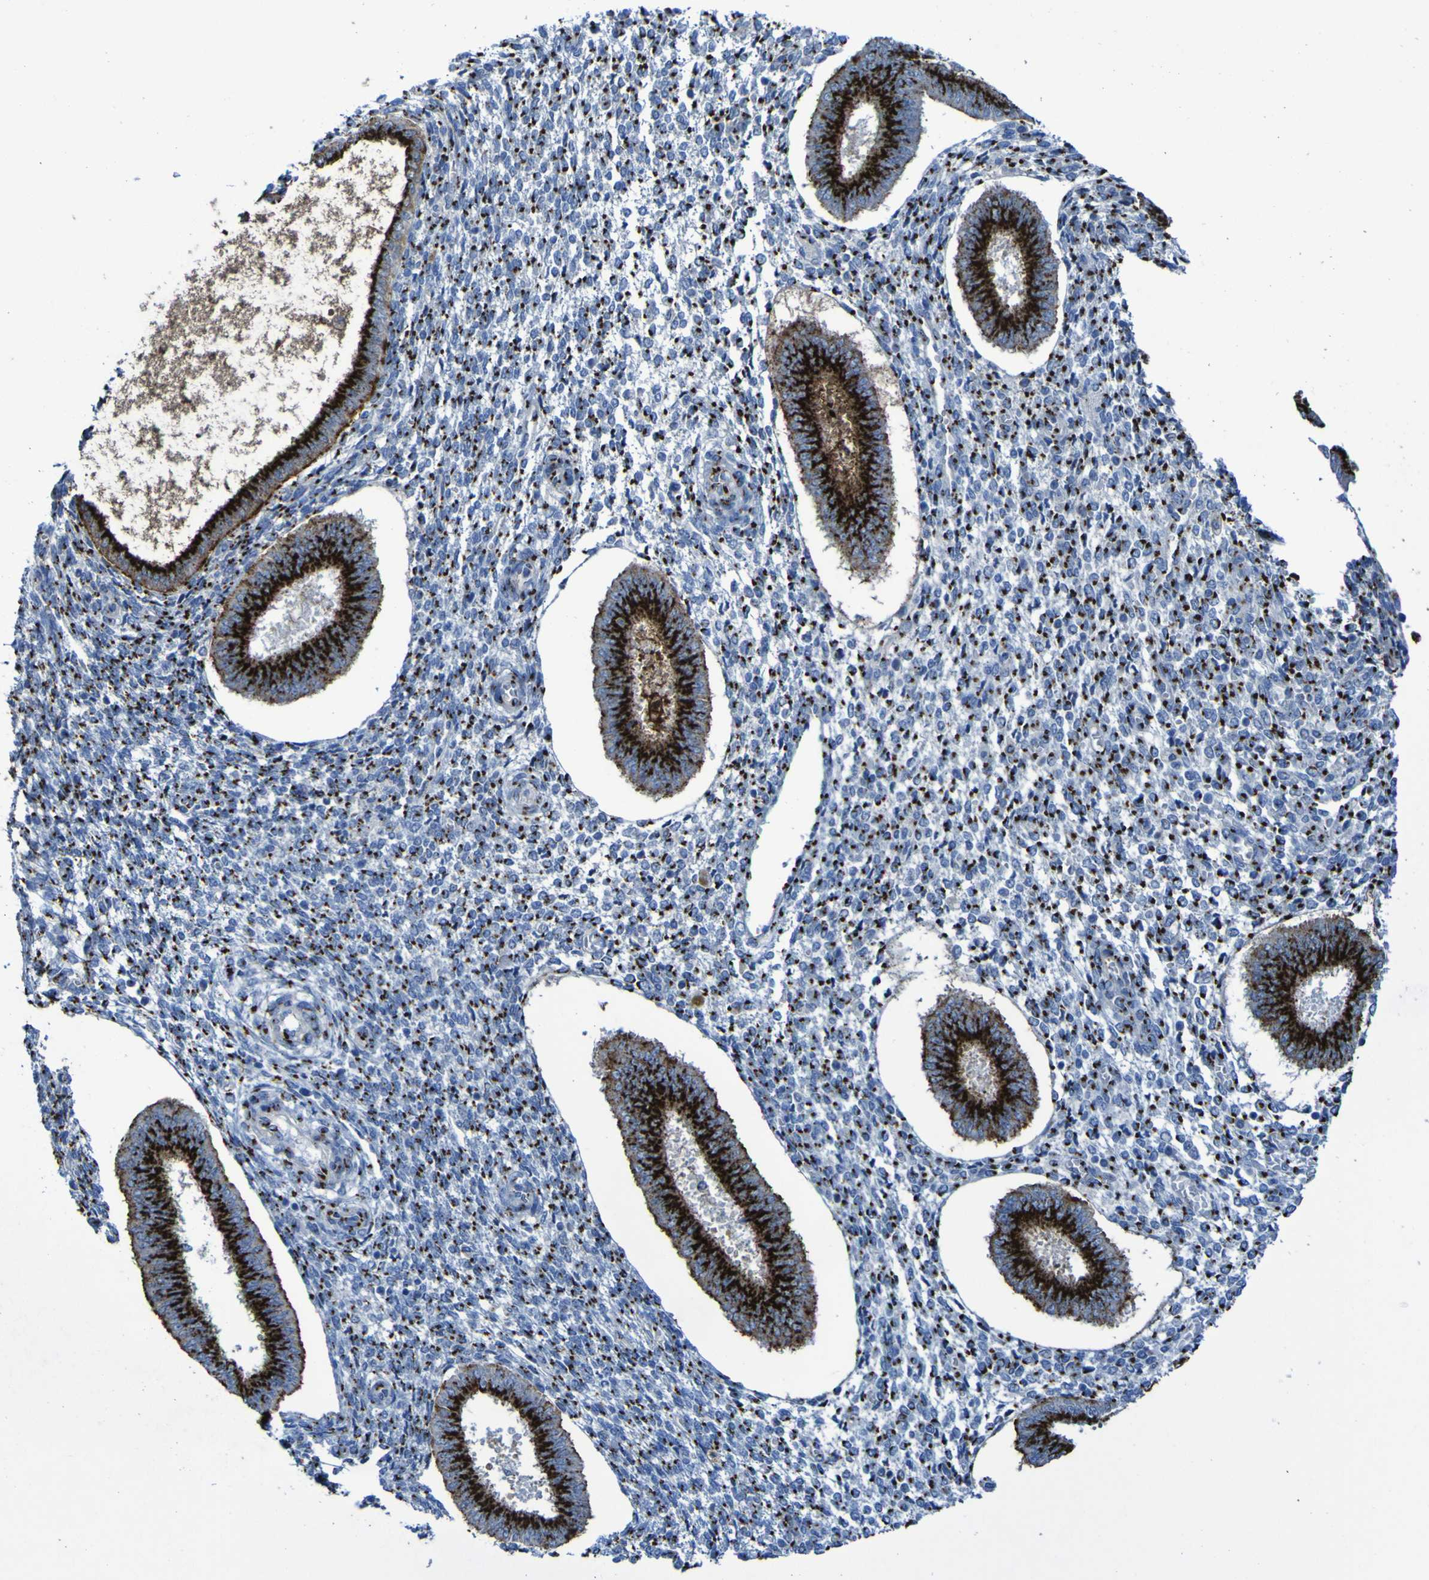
{"staining": {"intensity": "strong", "quantity": "25%-75%", "location": "cytoplasmic/membranous"}, "tissue": "endometrium", "cell_type": "Cells in endometrial stroma", "image_type": "normal", "snomed": [{"axis": "morphology", "description": "Normal tissue, NOS"}, {"axis": "topography", "description": "Endometrium"}], "caption": "Cells in endometrial stroma exhibit high levels of strong cytoplasmic/membranous expression in approximately 25%-75% of cells in unremarkable endometrium.", "gene": "GOLM1", "patient": {"sex": "female", "age": 35}}